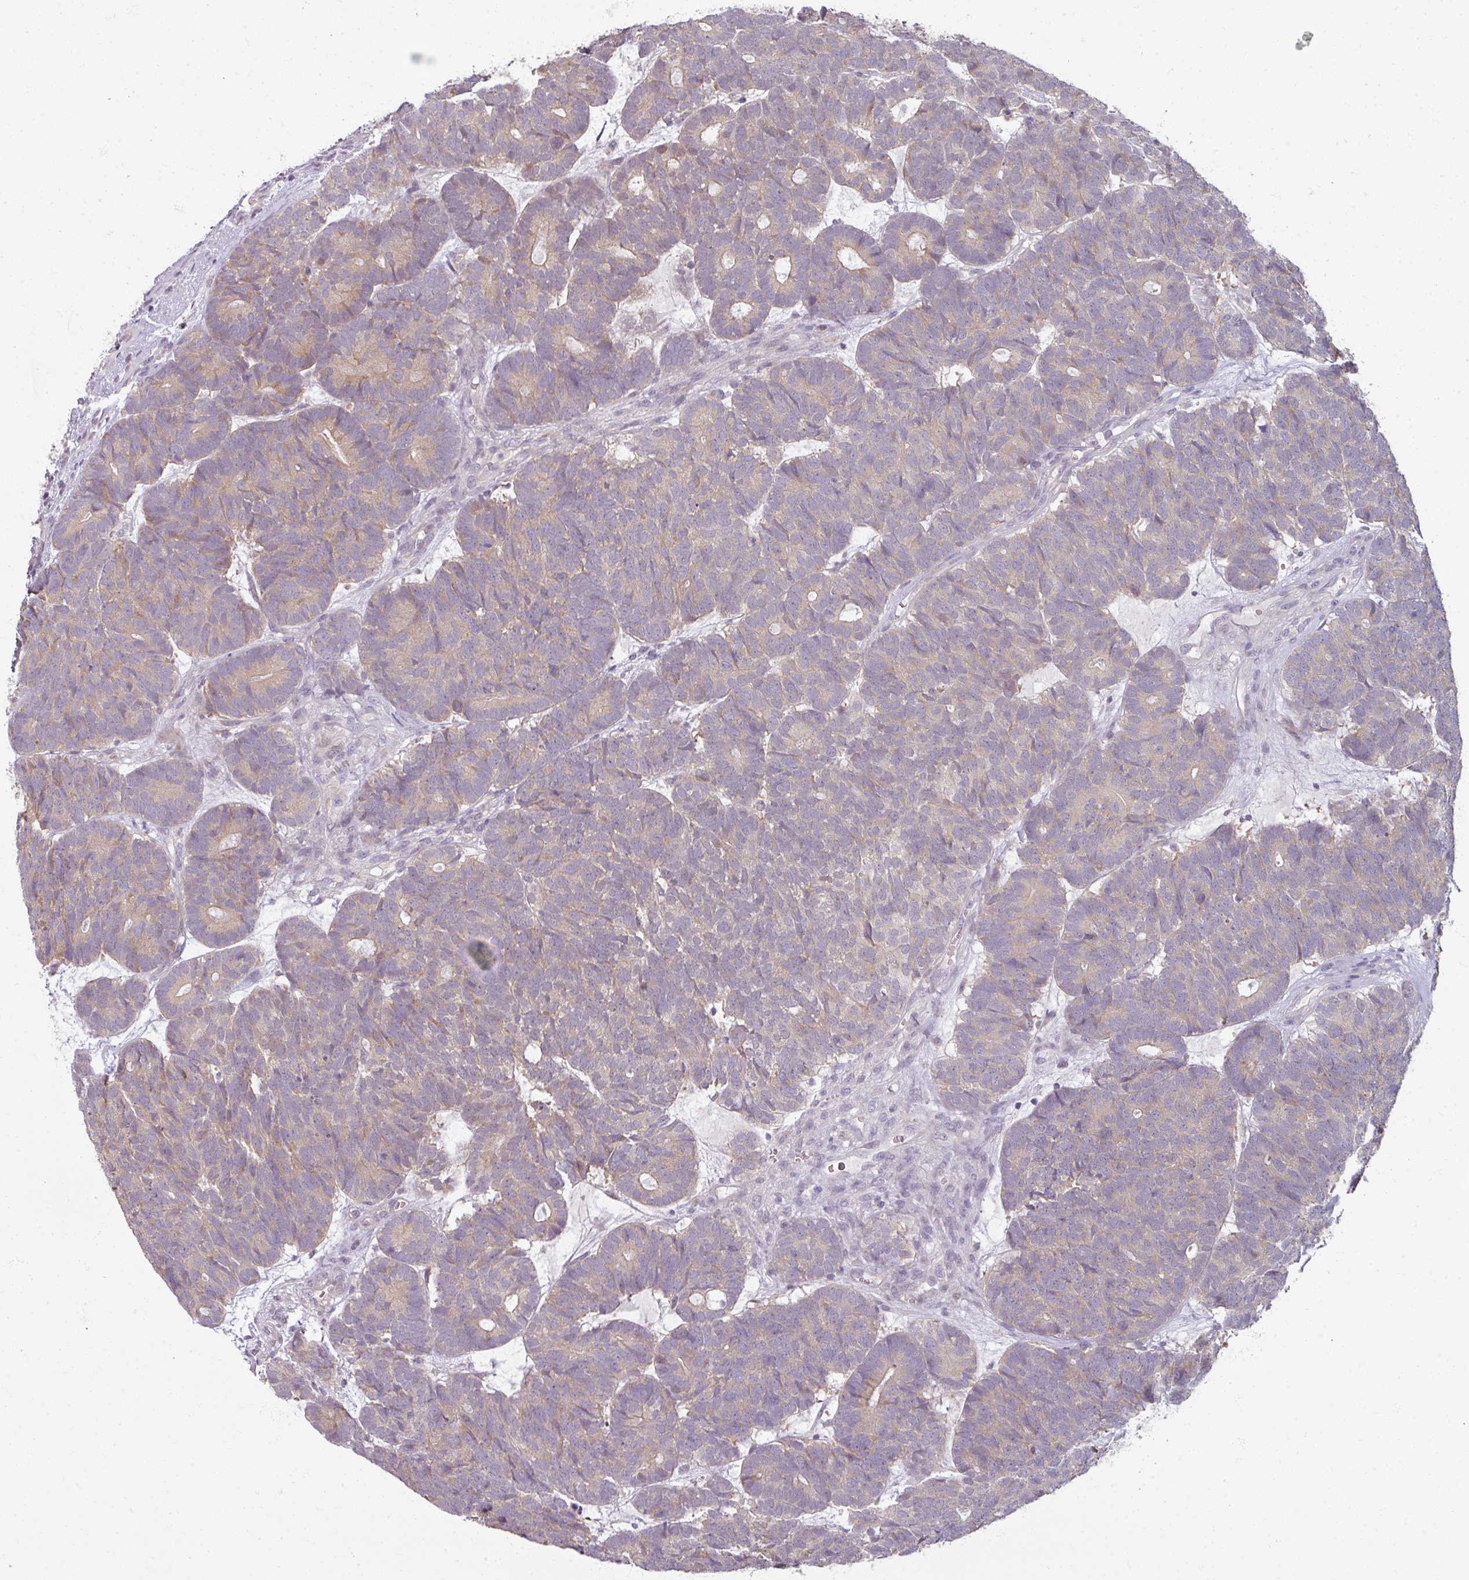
{"staining": {"intensity": "weak", "quantity": "25%-75%", "location": "cytoplasmic/membranous"}, "tissue": "head and neck cancer", "cell_type": "Tumor cells", "image_type": "cancer", "snomed": [{"axis": "morphology", "description": "Adenocarcinoma, NOS"}, {"axis": "topography", "description": "Head-Neck"}], "caption": "Head and neck cancer (adenocarcinoma) tissue demonstrates weak cytoplasmic/membranous staining in approximately 25%-75% of tumor cells, visualized by immunohistochemistry.", "gene": "MYMK", "patient": {"sex": "female", "age": 81}}